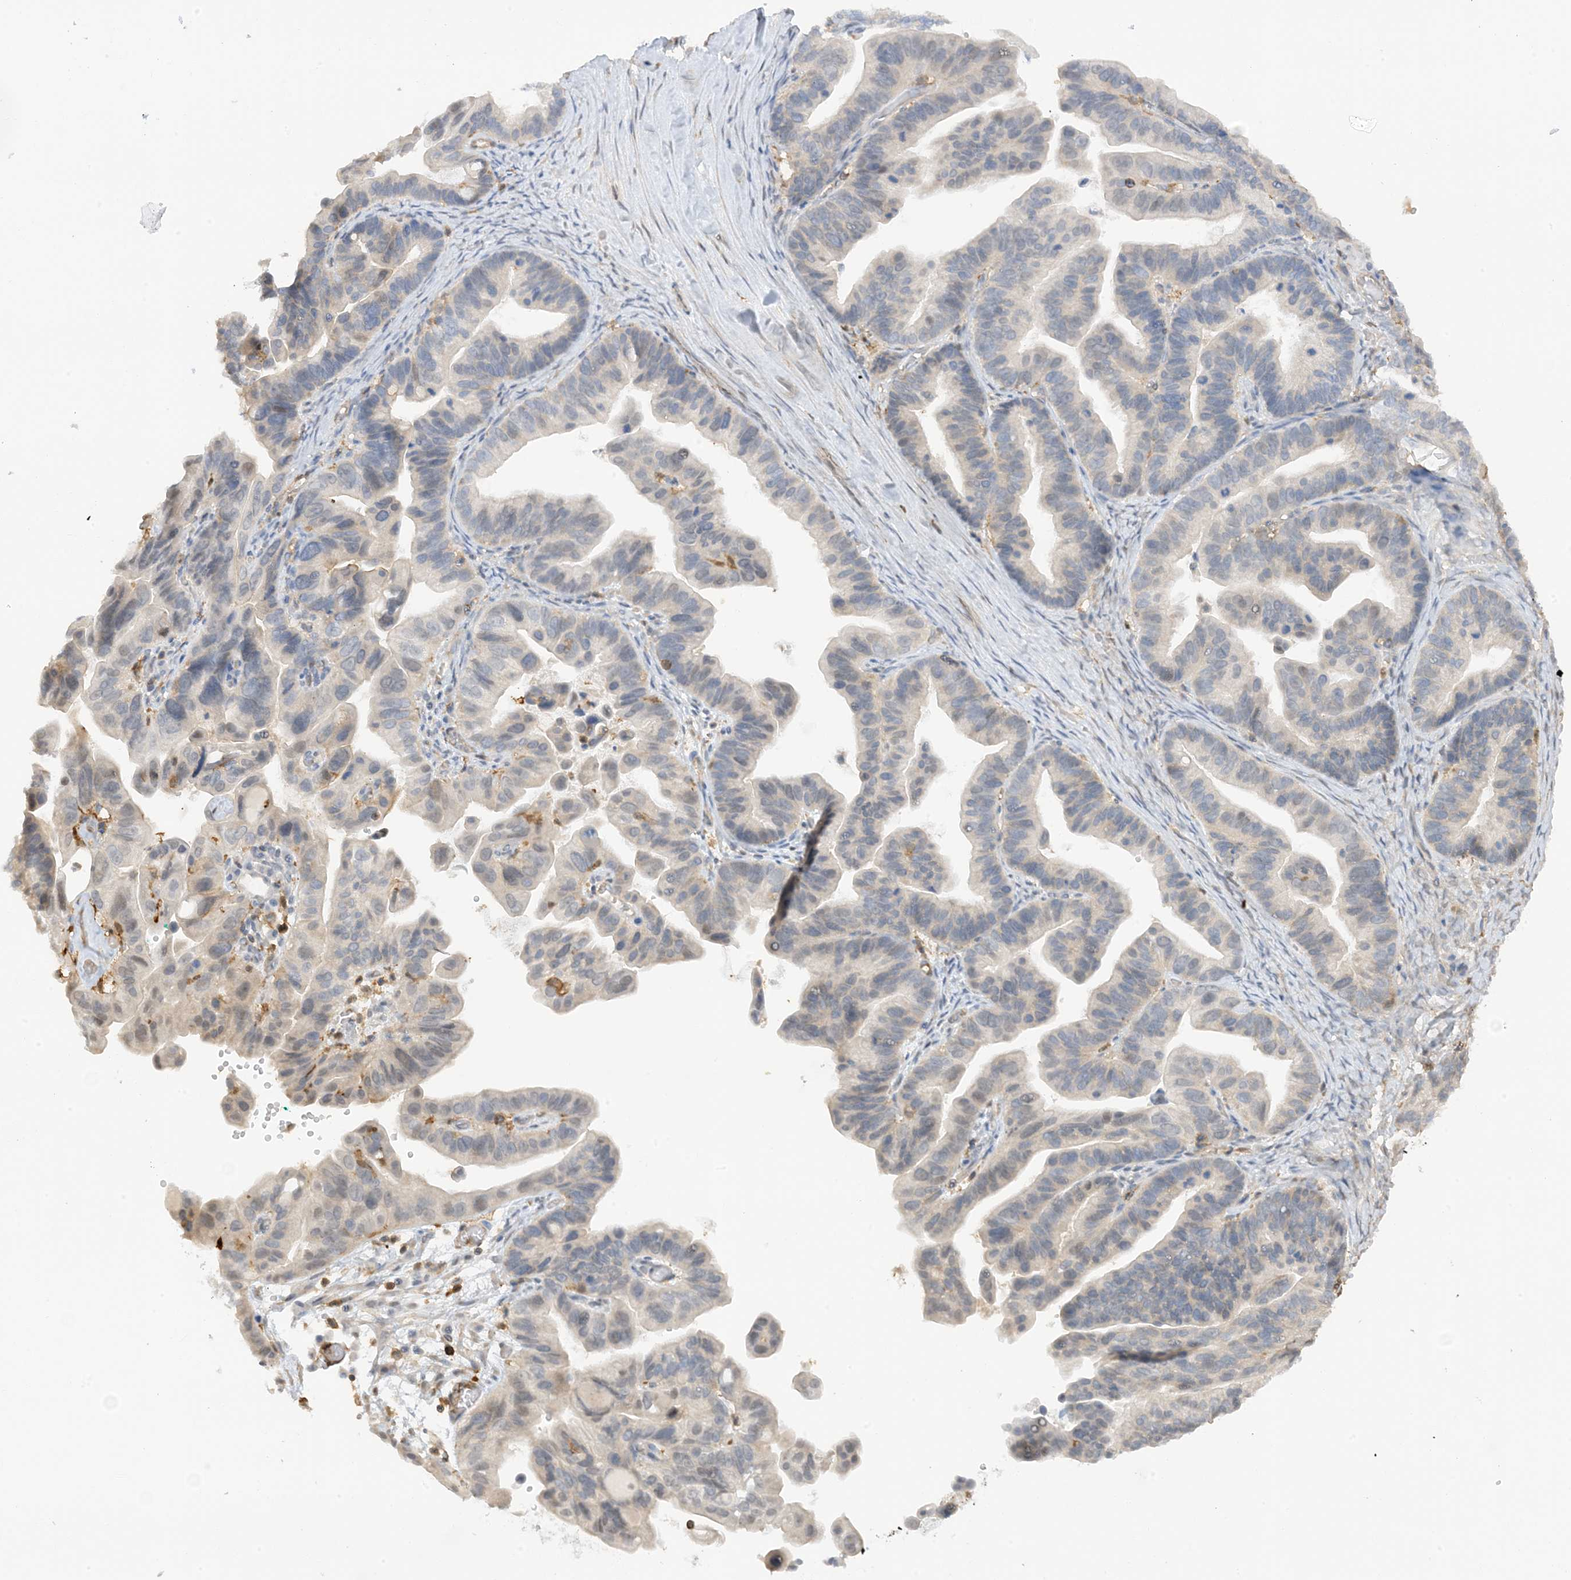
{"staining": {"intensity": "weak", "quantity": "<25%", "location": "cytoplasmic/membranous"}, "tissue": "ovarian cancer", "cell_type": "Tumor cells", "image_type": "cancer", "snomed": [{"axis": "morphology", "description": "Cystadenocarcinoma, serous, NOS"}, {"axis": "topography", "description": "Ovary"}], "caption": "This is an immunohistochemistry (IHC) photomicrograph of human ovarian serous cystadenocarcinoma. There is no staining in tumor cells.", "gene": "PHACTR2", "patient": {"sex": "female", "age": 56}}